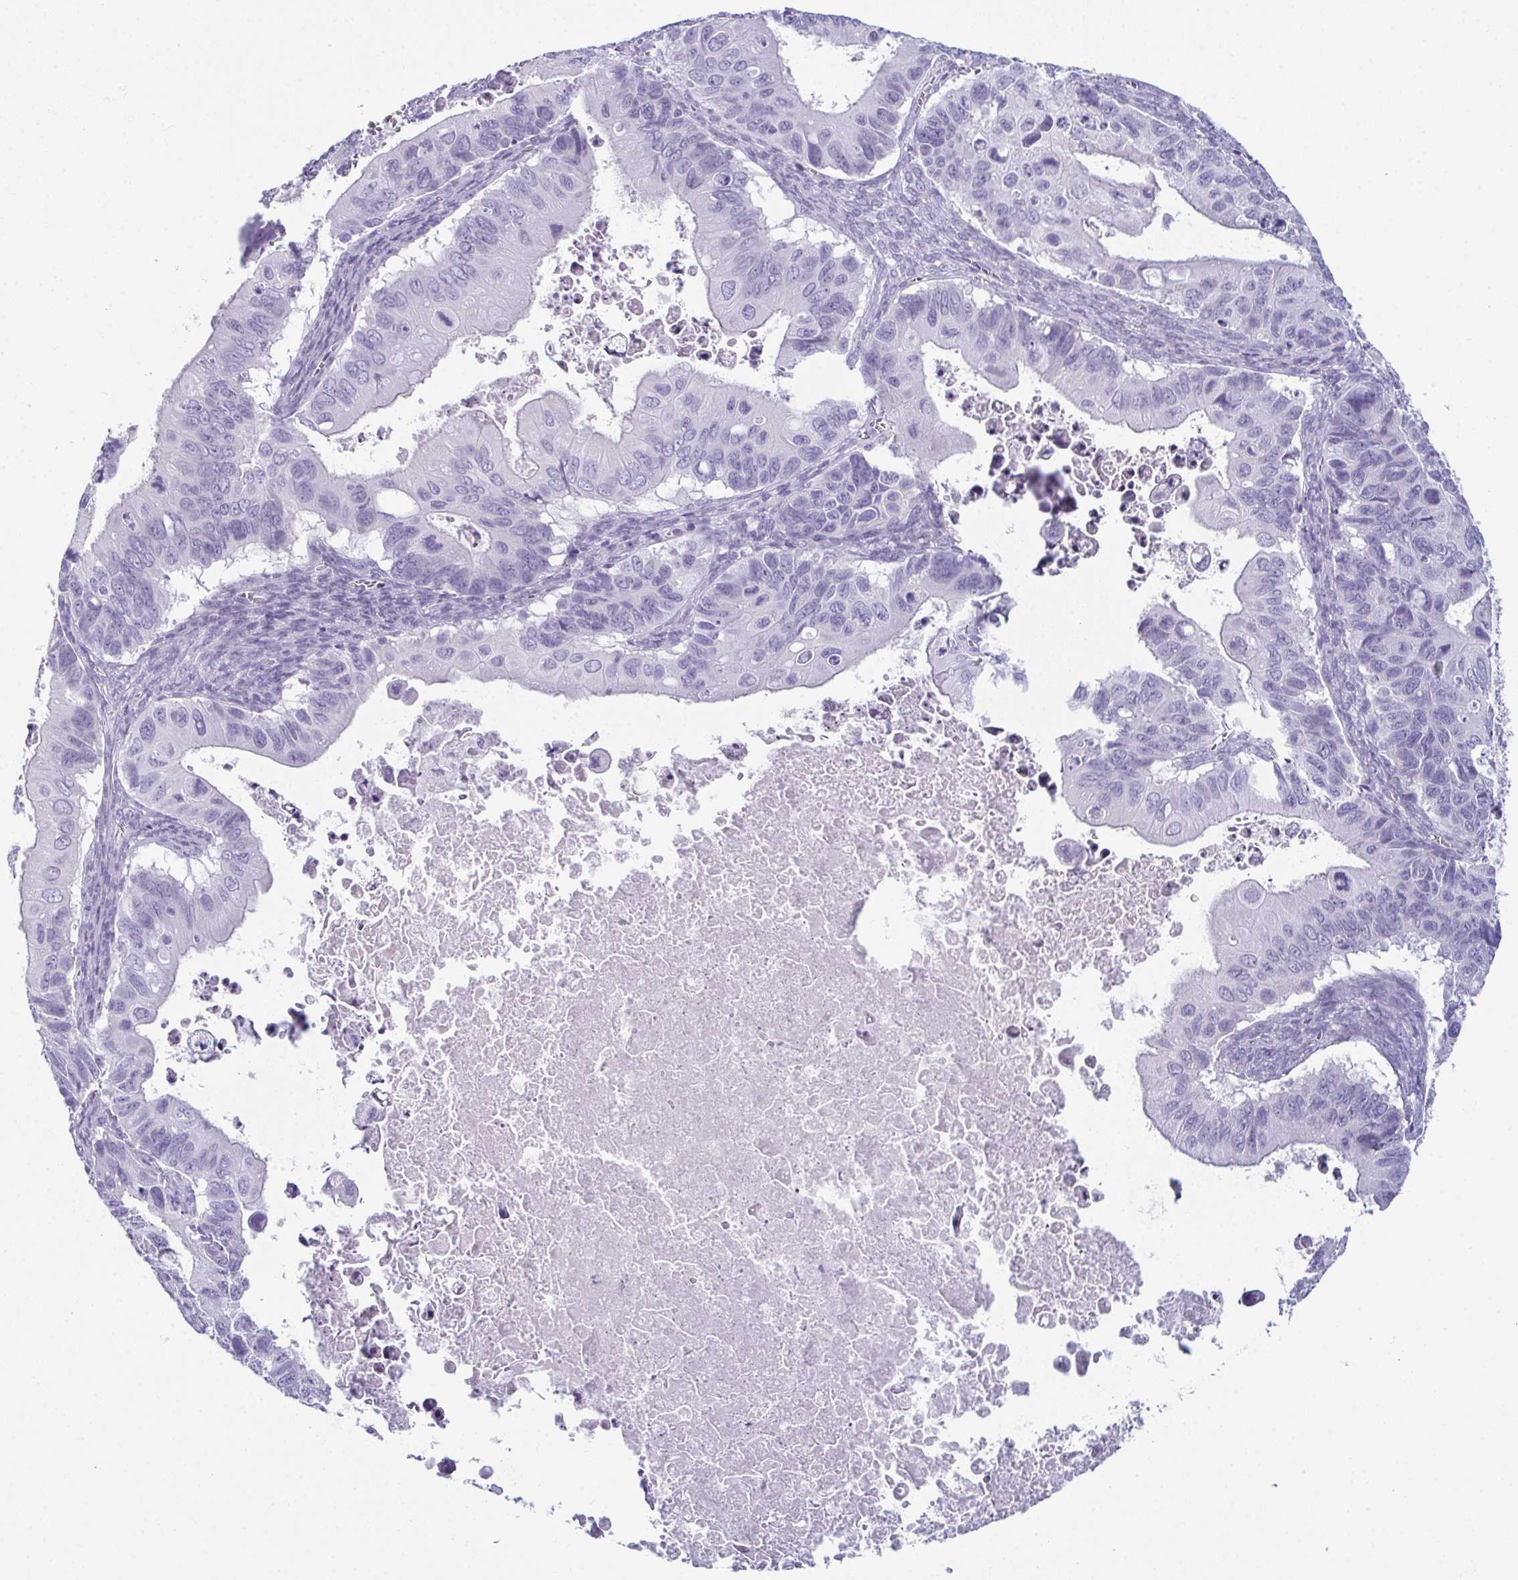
{"staining": {"intensity": "negative", "quantity": "none", "location": "none"}, "tissue": "ovarian cancer", "cell_type": "Tumor cells", "image_type": "cancer", "snomed": [{"axis": "morphology", "description": "Cystadenocarcinoma, mucinous, NOS"}, {"axis": "topography", "description": "Ovary"}], "caption": "Image shows no protein expression in tumor cells of ovarian mucinous cystadenocarcinoma tissue.", "gene": "ENKUR", "patient": {"sex": "female", "age": 64}}